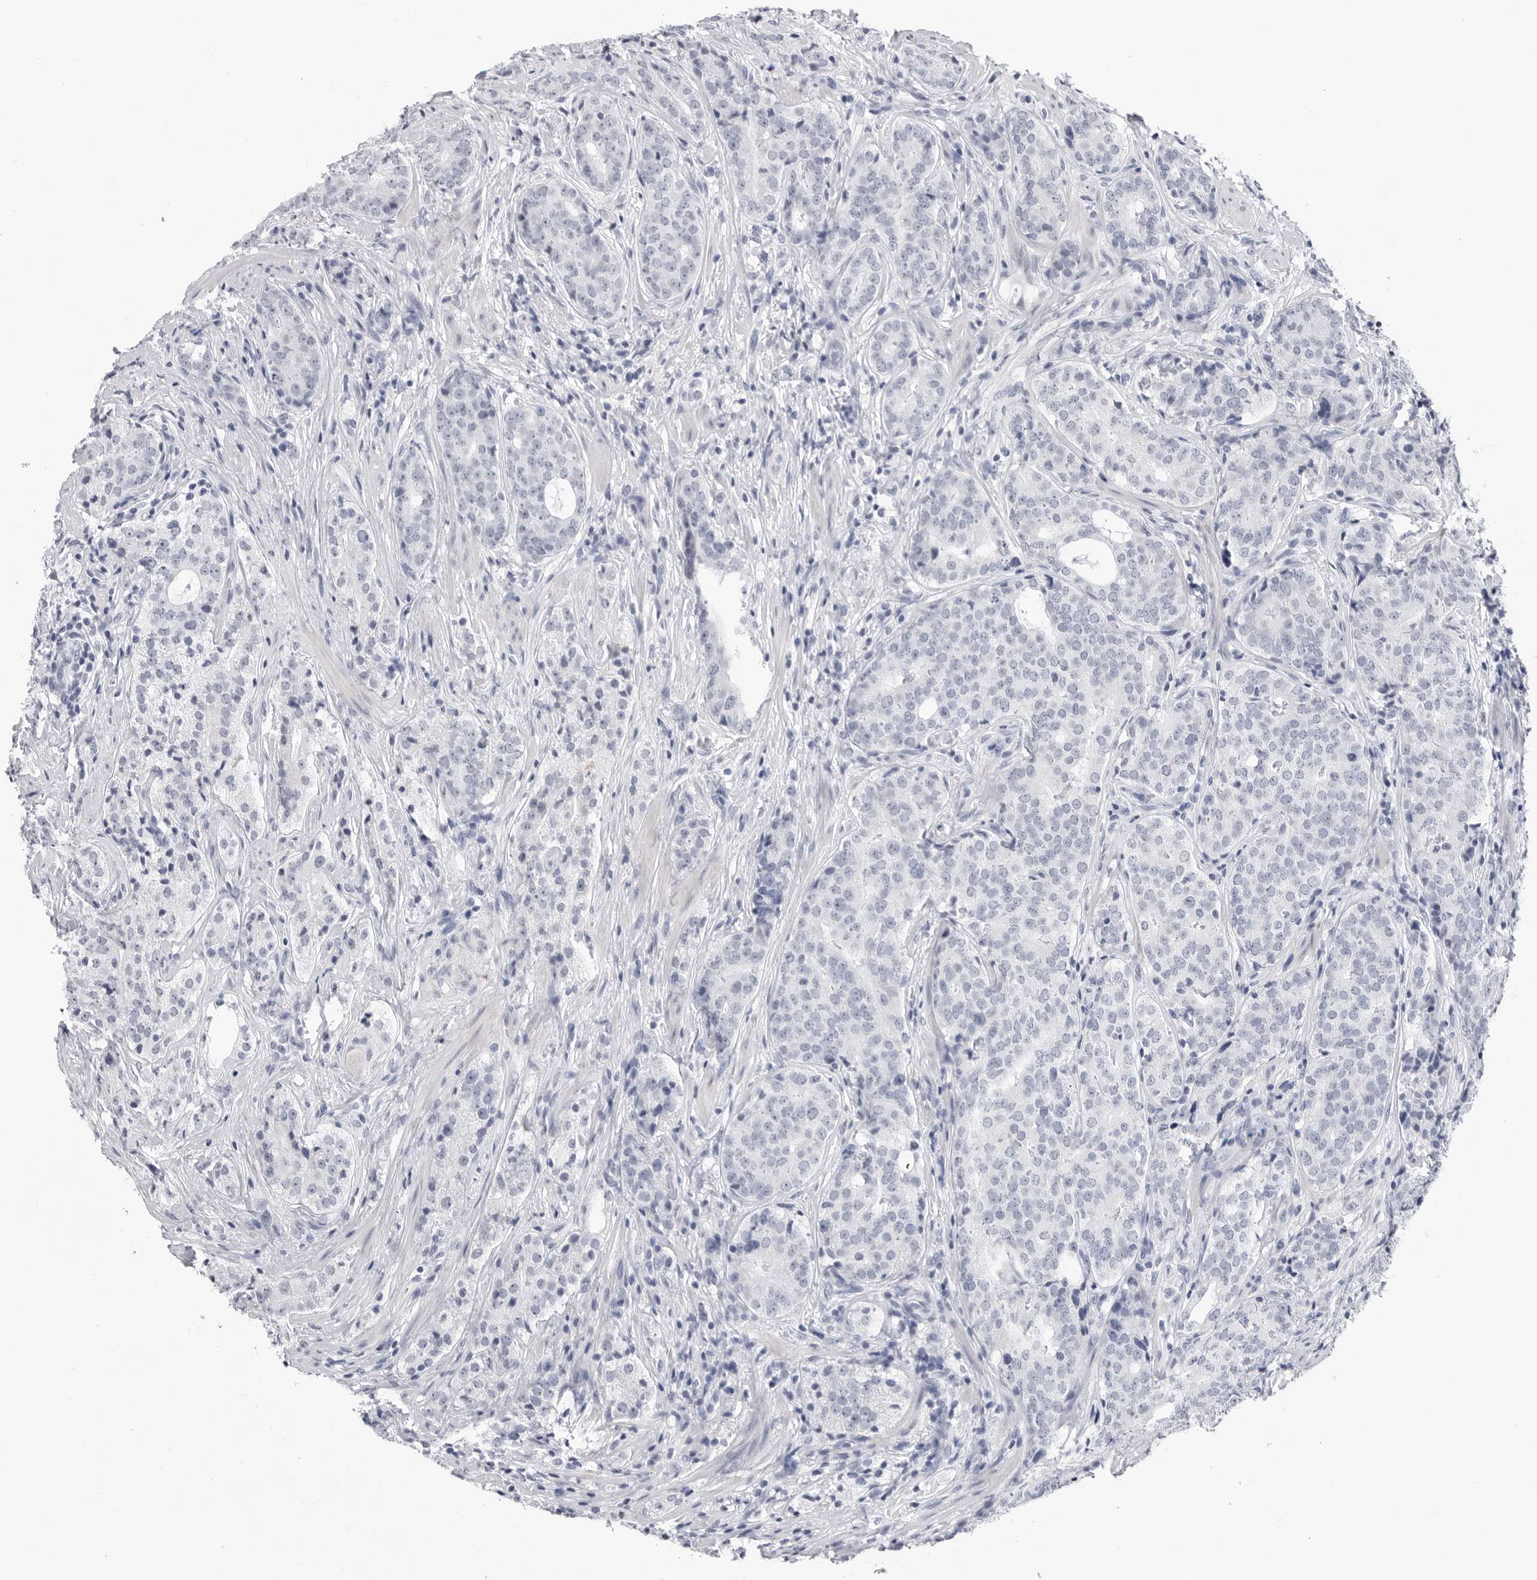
{"staining": {"intensity": "negative", "quantity": "none", "location": "none"}, "tissue": "prostate cancer", "cell_type": "Tumor cells", "image_type": "cancer", "snomed": [{"axis": "morphology", "description": "Adenocarcinoma, High grade"}, {"axis": "topography", "description": "Prostate"}], "caption": "IHC image of neoplastic tissue: prostate cancer stained with DAB exhibits no significant protein staining in tumor cells.", "gene": "PGA3", "patient": {"sex": "male", "age": 56}}